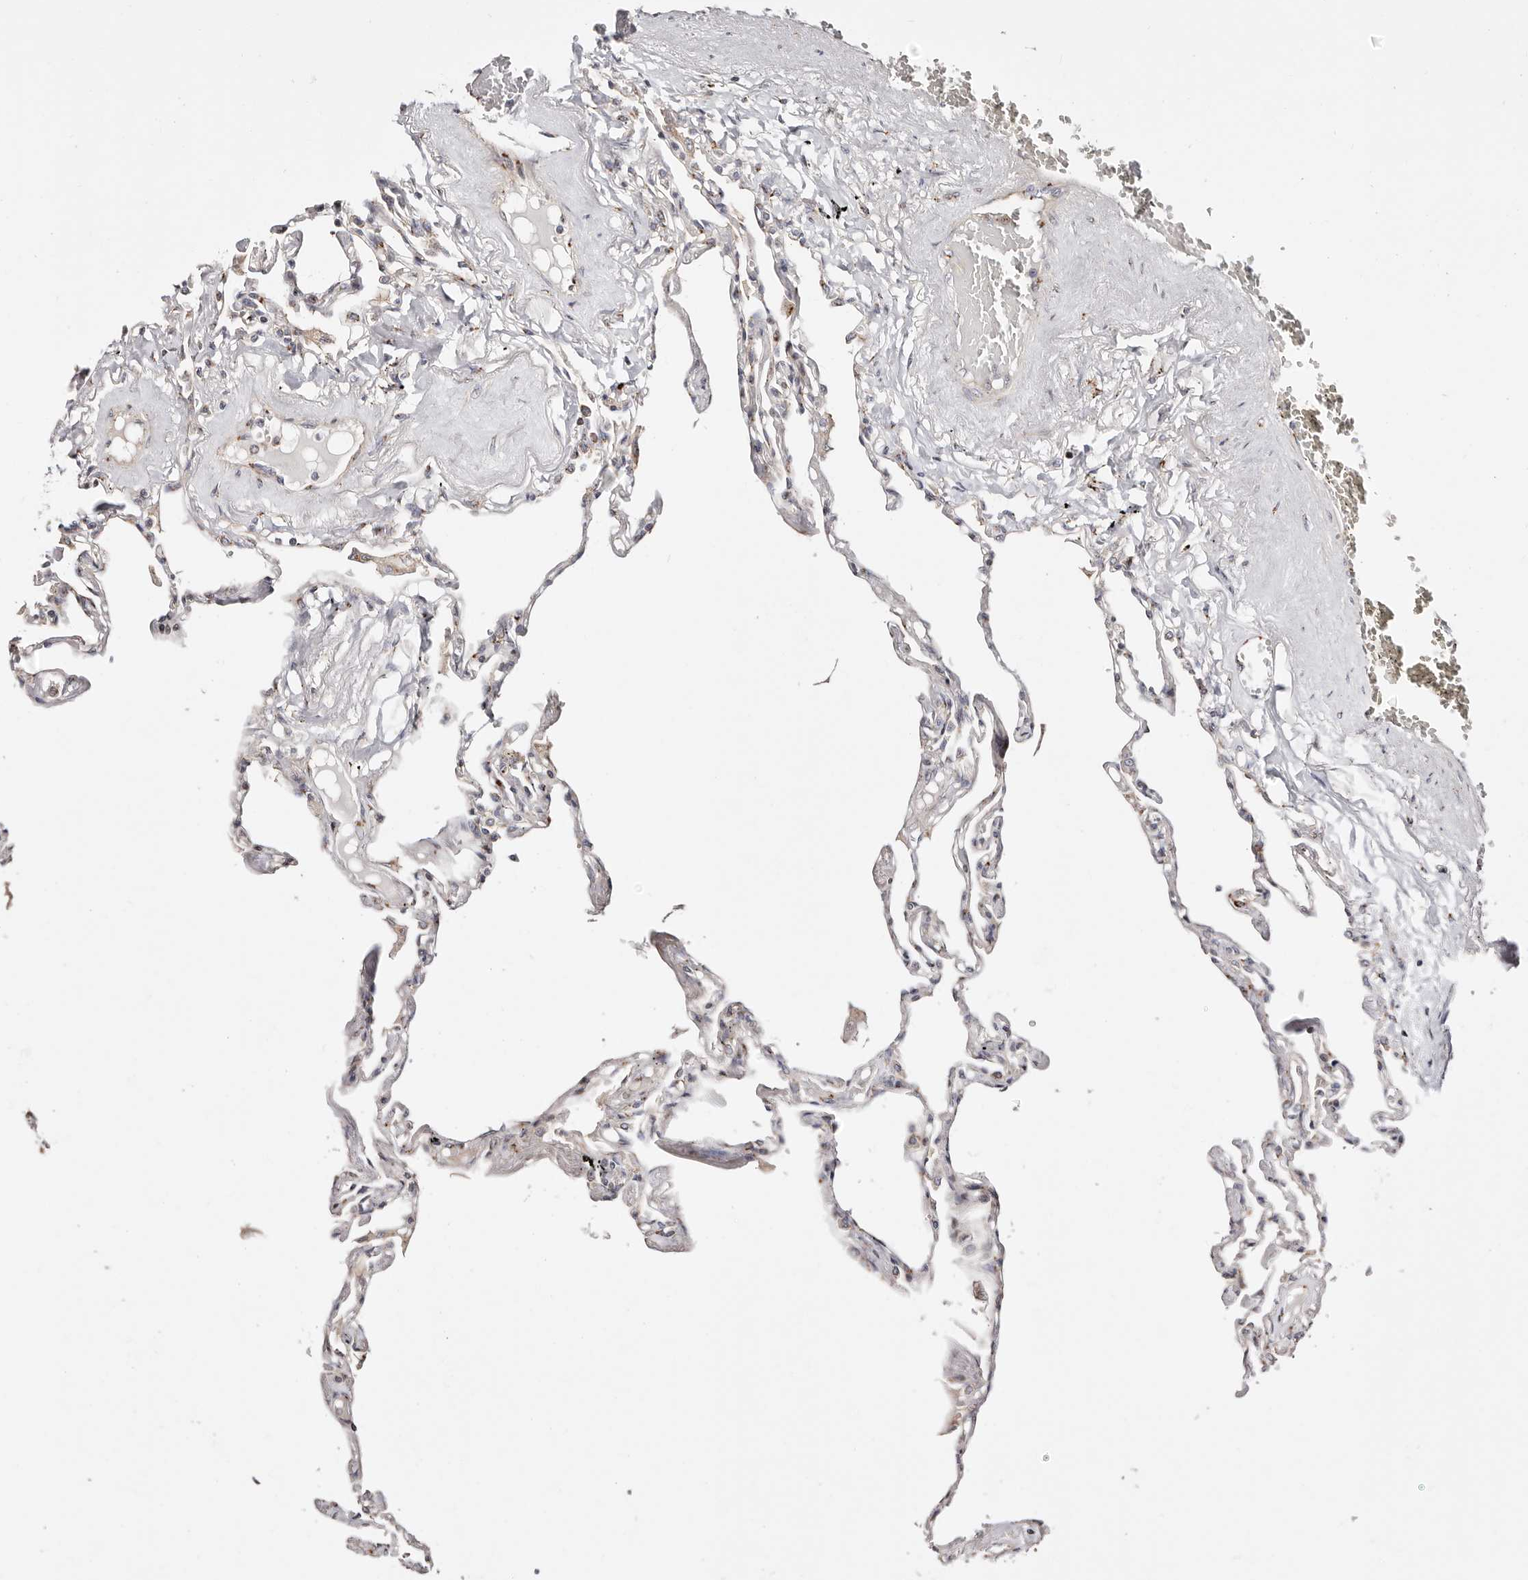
{"staining": {"intensity": "weak", "quantity": "25%-75%", "location": "cytoplasmic/membranous"}, "tissue": "lung", "cell_type": "Alveolar cells", "image_type": "normal", "snomed": [{"axis": "morphology", "description": "Normal tissue, NOS"}, {"axis": "topography", "description": "Lung"}], "caption": "Immunohistochemical staining of normal lung demonstrates 25%-75% levels of weak cytoplasmic/membranous protein expression in approximately 25%-75% of alveolar cells.", "gene": "MAPK6", "patient": {"sex": "female", "age": 67}}